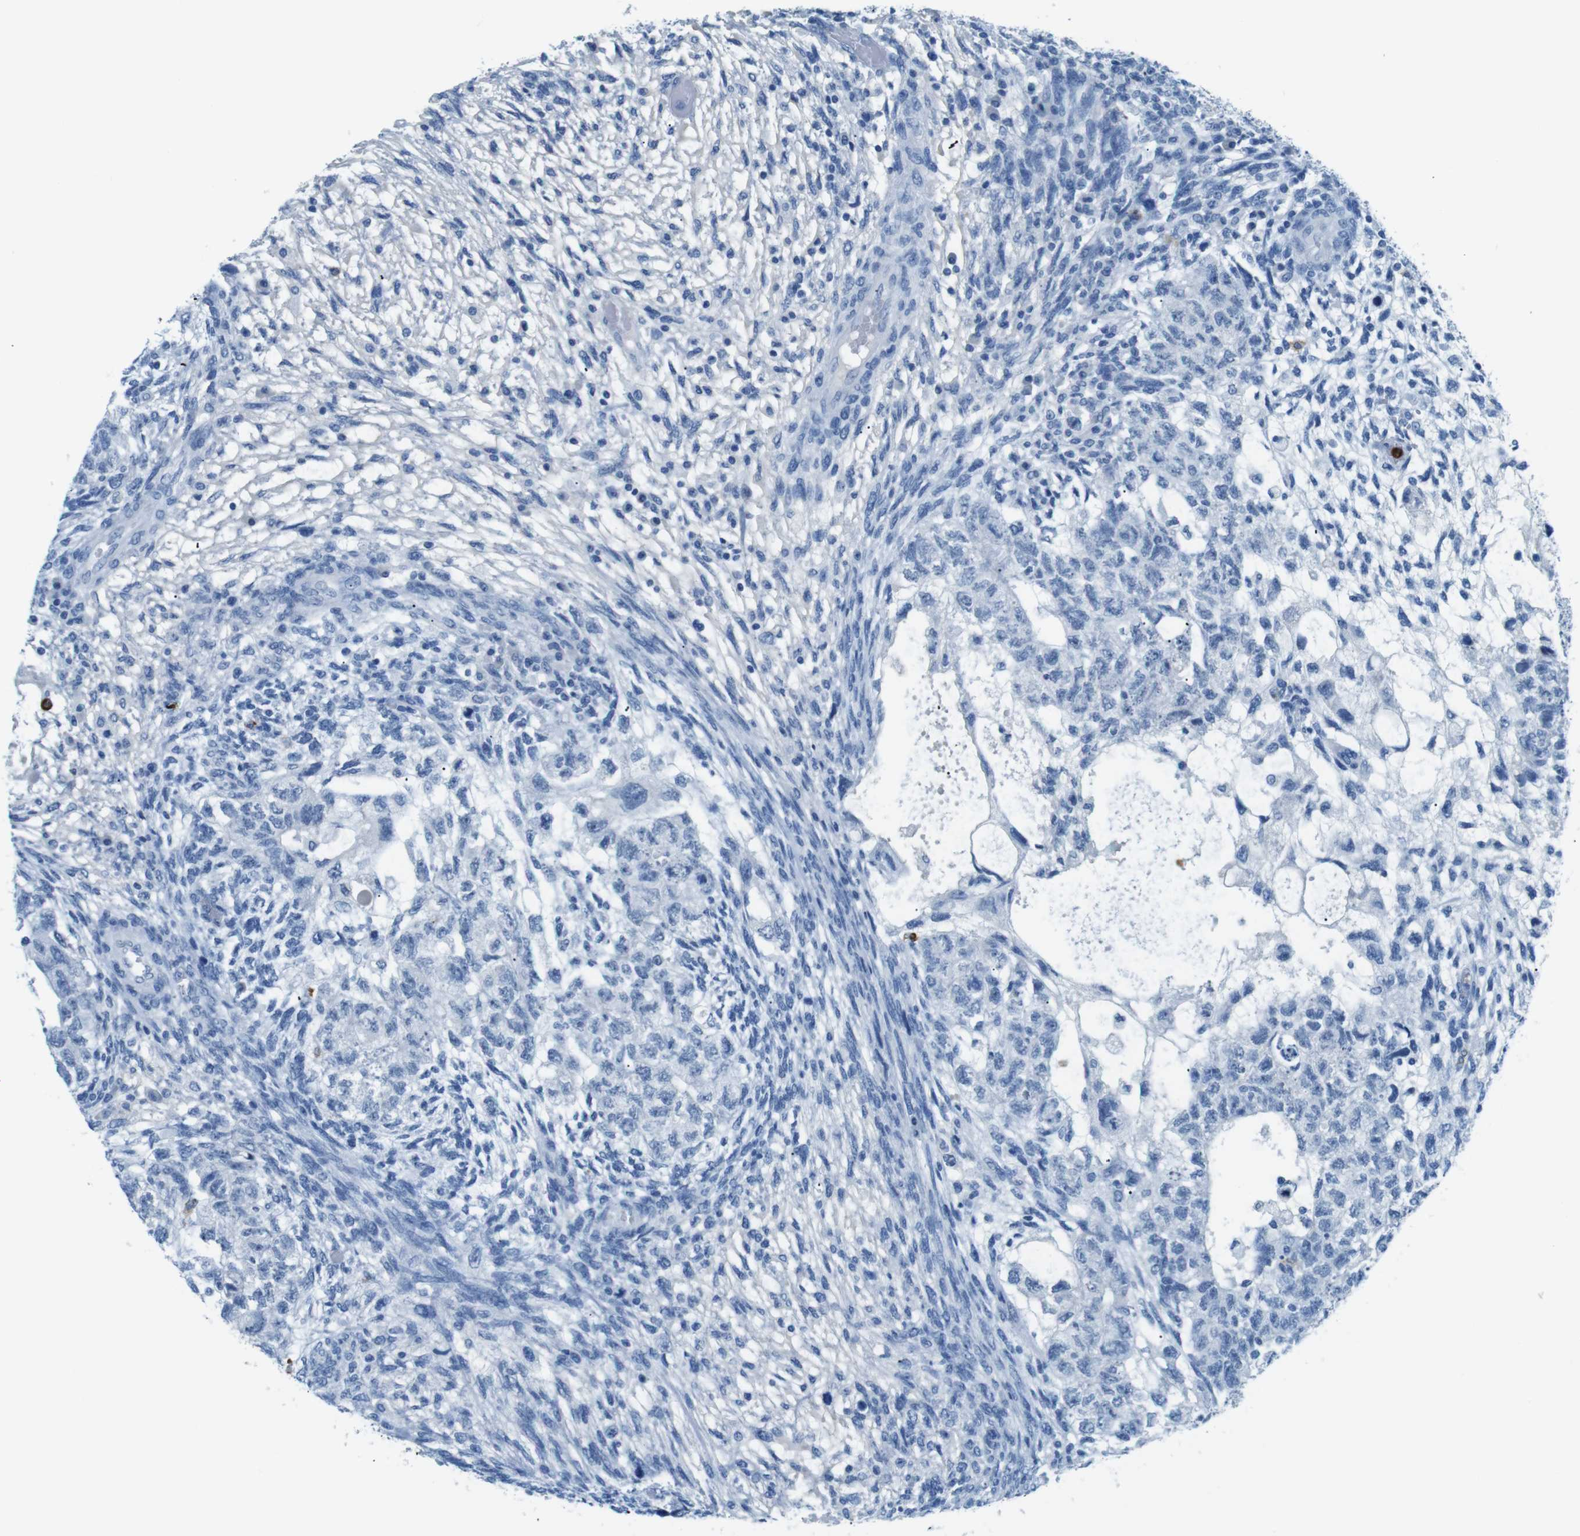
{"staining": {"intensity": "negative", "quantity": "none", "location": "none"}, "tissue": "testis cancer", "cell_type": "Tumor cells", "image_type": "cancer", "snomed": [{"axis": "morphology", "description": "Normal tissue, NOS"}, {"axis": "morphology", "description": "Carcinoma, Embryonal, NOS"}, {"axis": "topography", "description": "Testis"}], "caption": "Tumor cells are negative for protein expression in human embryonal carcinoma (testis). (Brightfield microscopy of DAB (3,3'-diaminobenzidine) immunohistochemistry (IHC) at high magnification).", "gene": "MCEMP1", "patient": {"sex": "male", "age": 36}}